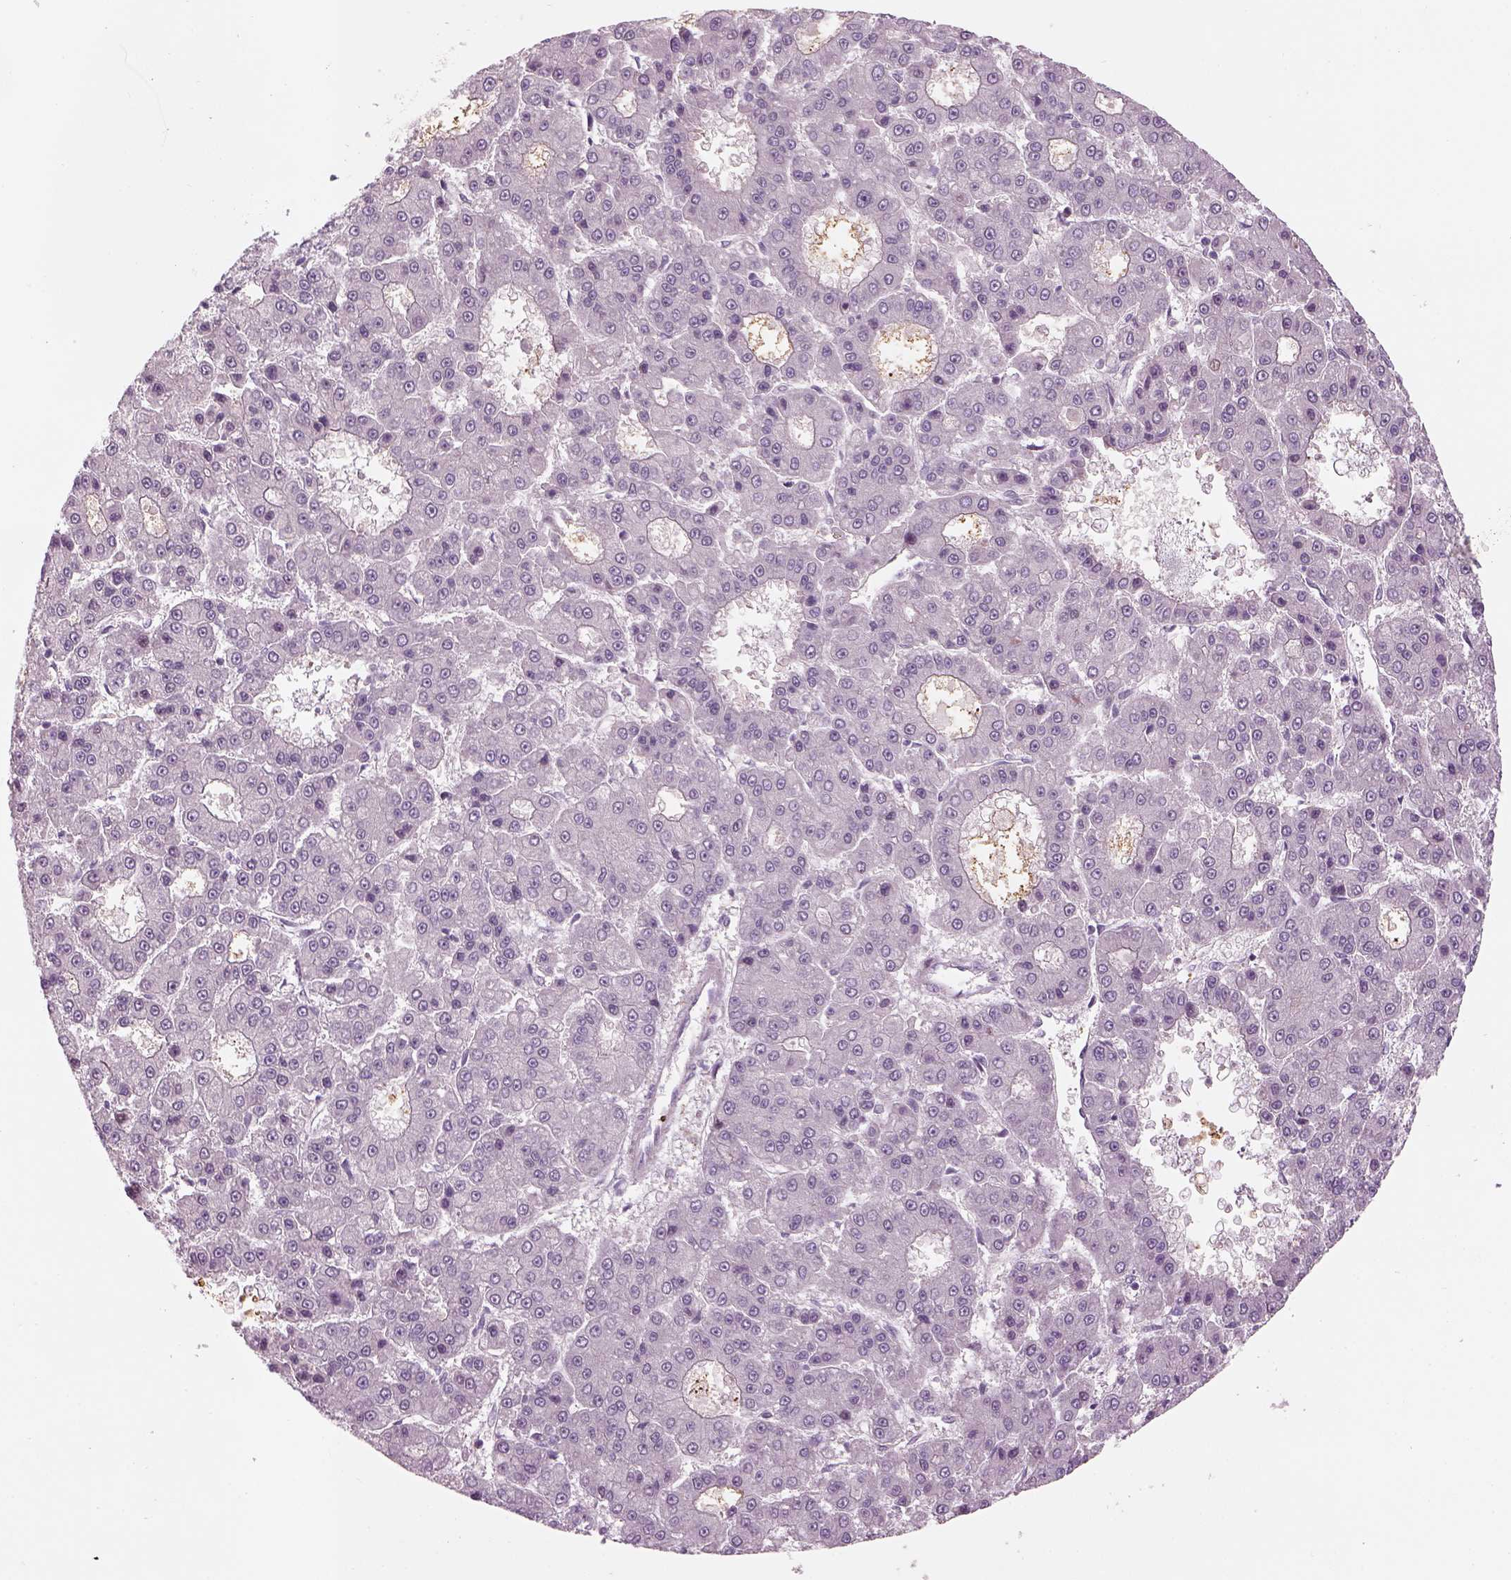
{"staining": {"intensity": "negative", "quantity": "none", "location": "none"}, "tissue": "liver cancer", "cell_type": "Tumor cells", "image_type": "cancer", "snomed": [{"axis": "morphology", "description": "Carcinoma, Hepatocellular, NOS"}, {"axis": "topography", "description": "Liver"}], "caption": "Immunohistochemistry (IHC) of liver cancer (hepatocellular carcinoma) reveals no staining in tumor cells.", "gene": "PABPC1L2B", "patient": {"sex": "male", "age": 70}}